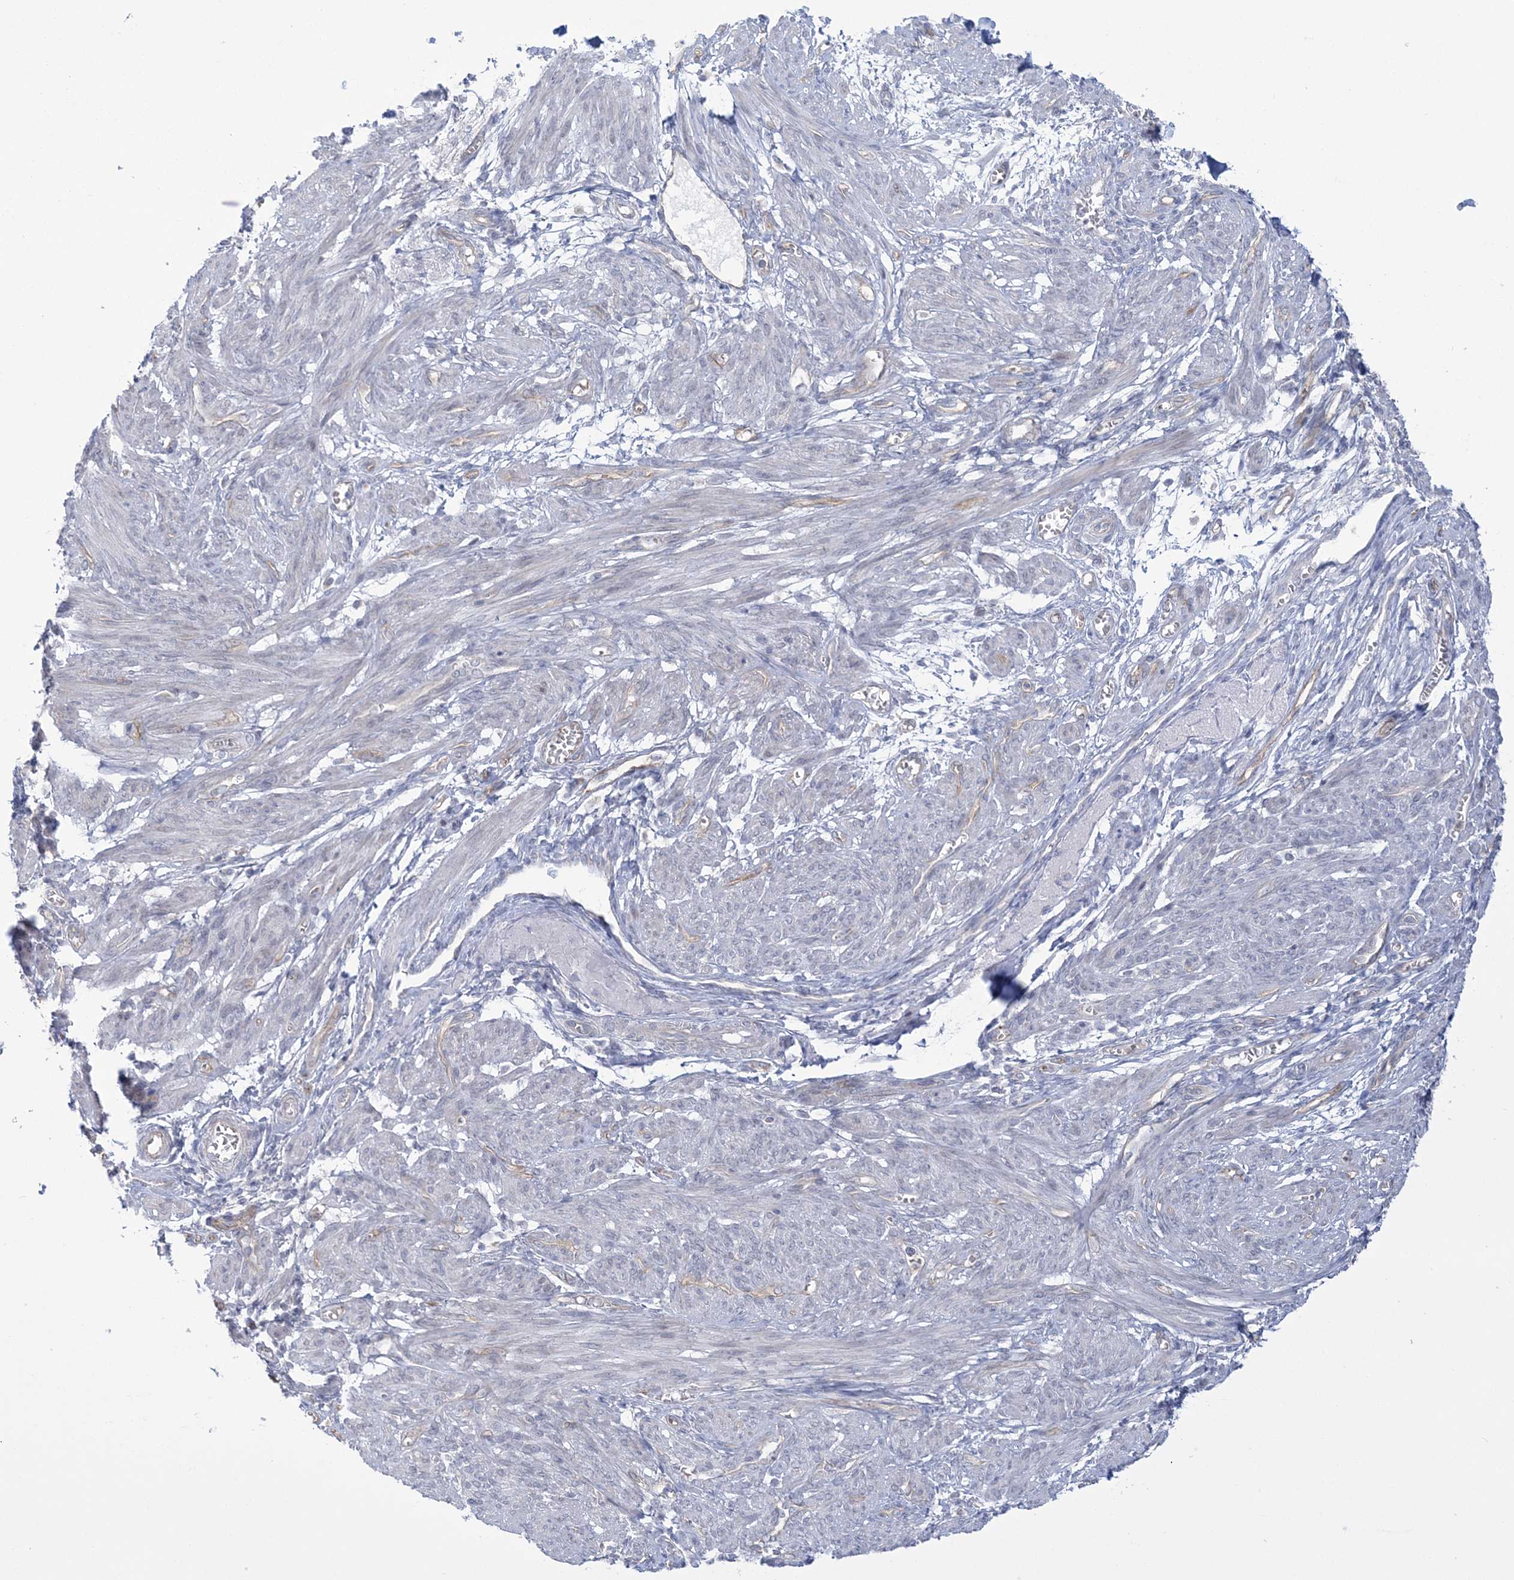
{"staining": {"intensity": "negative", "quantity": "none", "location": "none"}, "tissue": "smooth muscle", "cell_type": "Smooth muscle cells", "image_type": "normal", "snomed": [{"axis": "morphology", "description": "Normal tissue, NOS"}, {"axis": "topography", "description": "Smooth muscle"}], "caption": "Photomicrograph shows no significant protein staining in smooth muscle cells of unremarkable smooth muscle. (DAB (3,3'-diaminobenzidine) immunohistochemistry visualized using brightfield microscopy, high magnification).", "gene": "FARSB", "patient": {"sex": "female", "age": 39}}